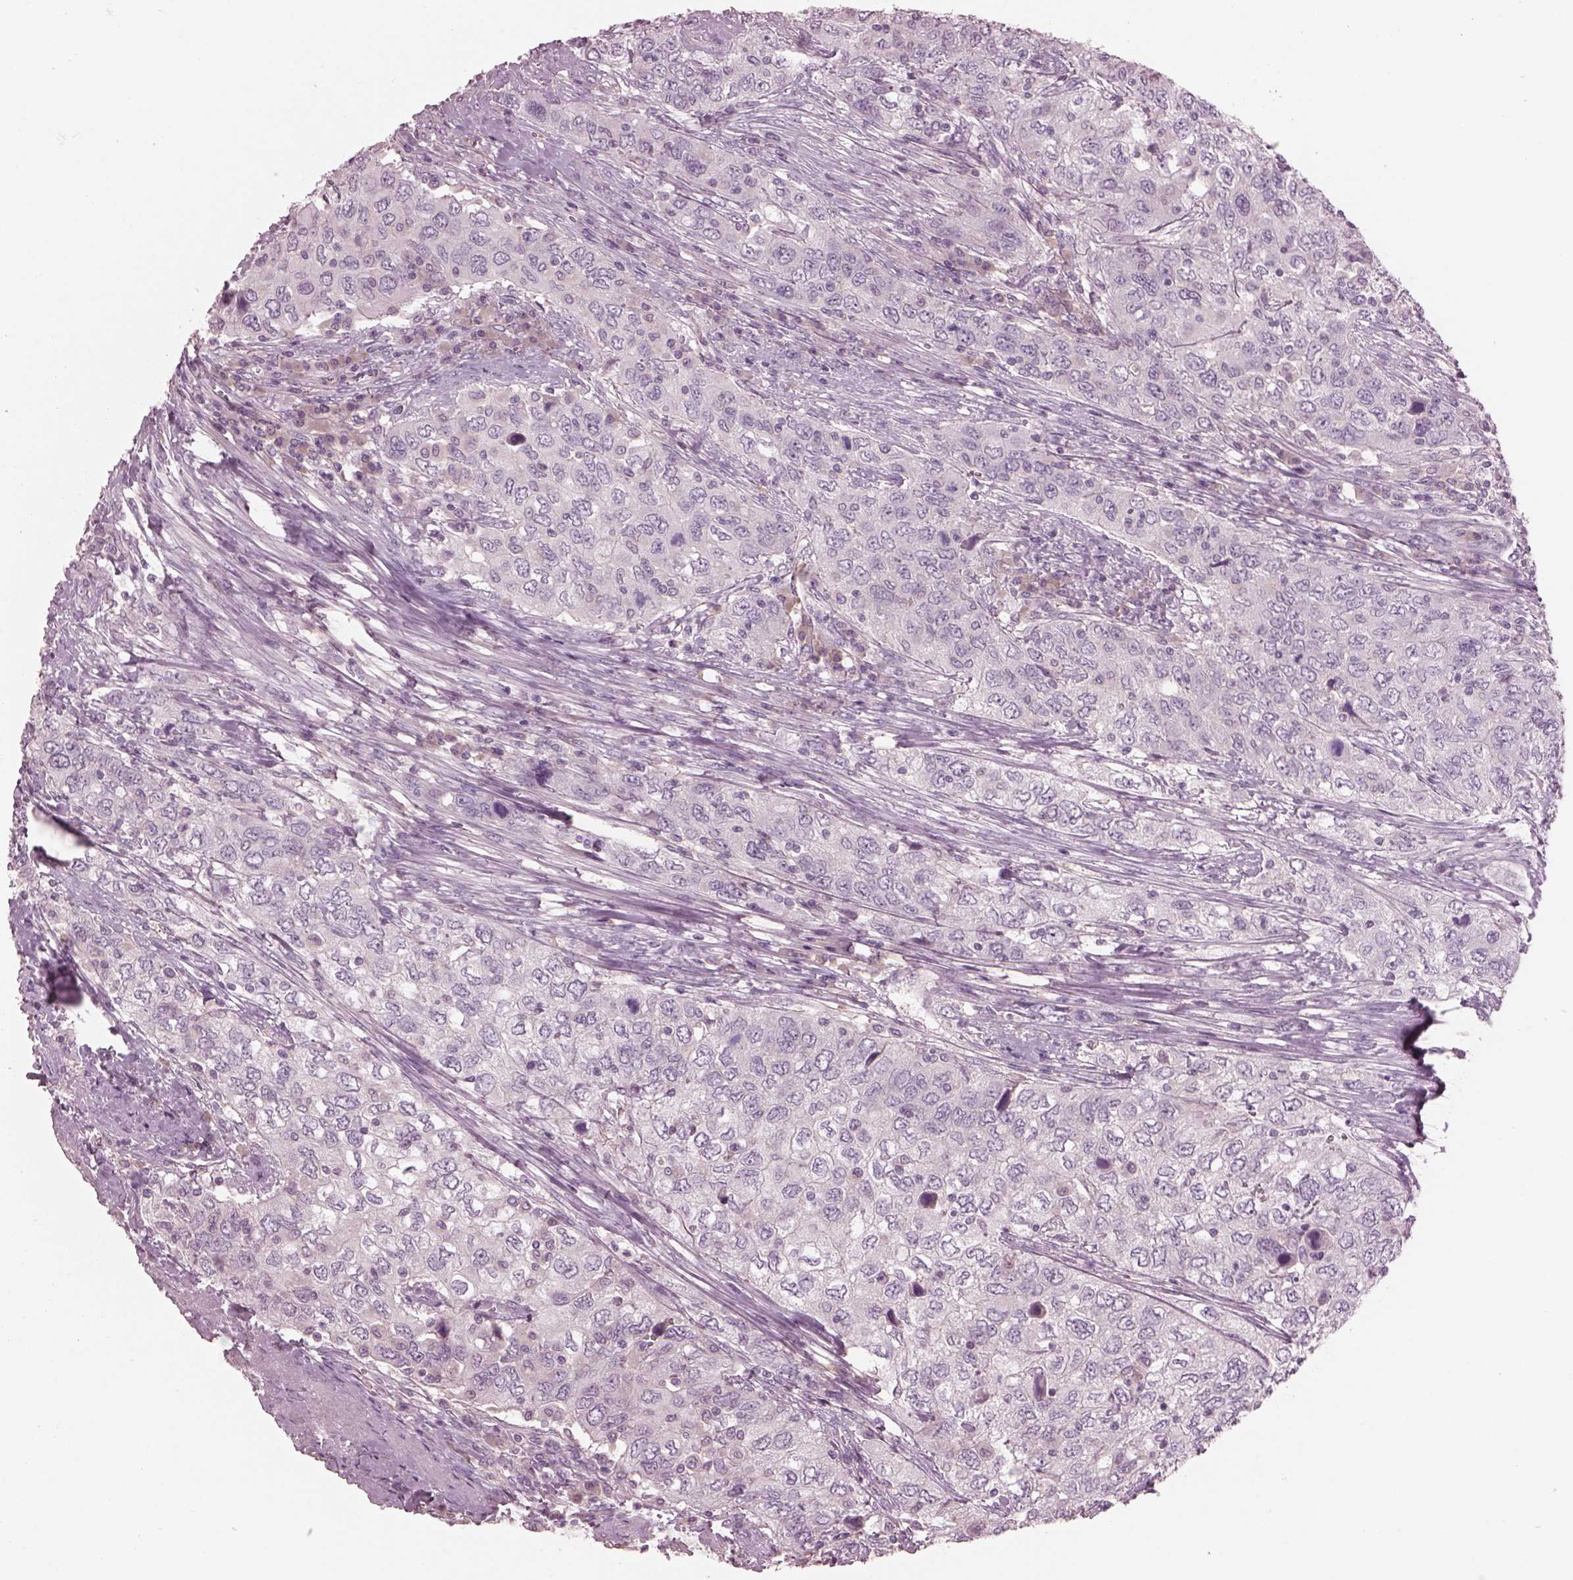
{"staining": {"intensity": "negative", "quantity": "none", "location": "none"}, "tissue": "urothelial cancer", "cell_type": "Tumor cells", "image_type": "cancer", "snomed": [{"axis": "morphology", "description": "Urothelial carcinoma, High grade"}, {"axis": "topography", "description": "Urinary bladder"}], "caption": "Immunohistochemistry (IHC) photomicrograph of human urothelial carcinoma (high-grade) stained for a protein (brown), which shows no staining in tumor cells.", "gene": "PACRG", "patient": {"sex": "male", "age": 76}}